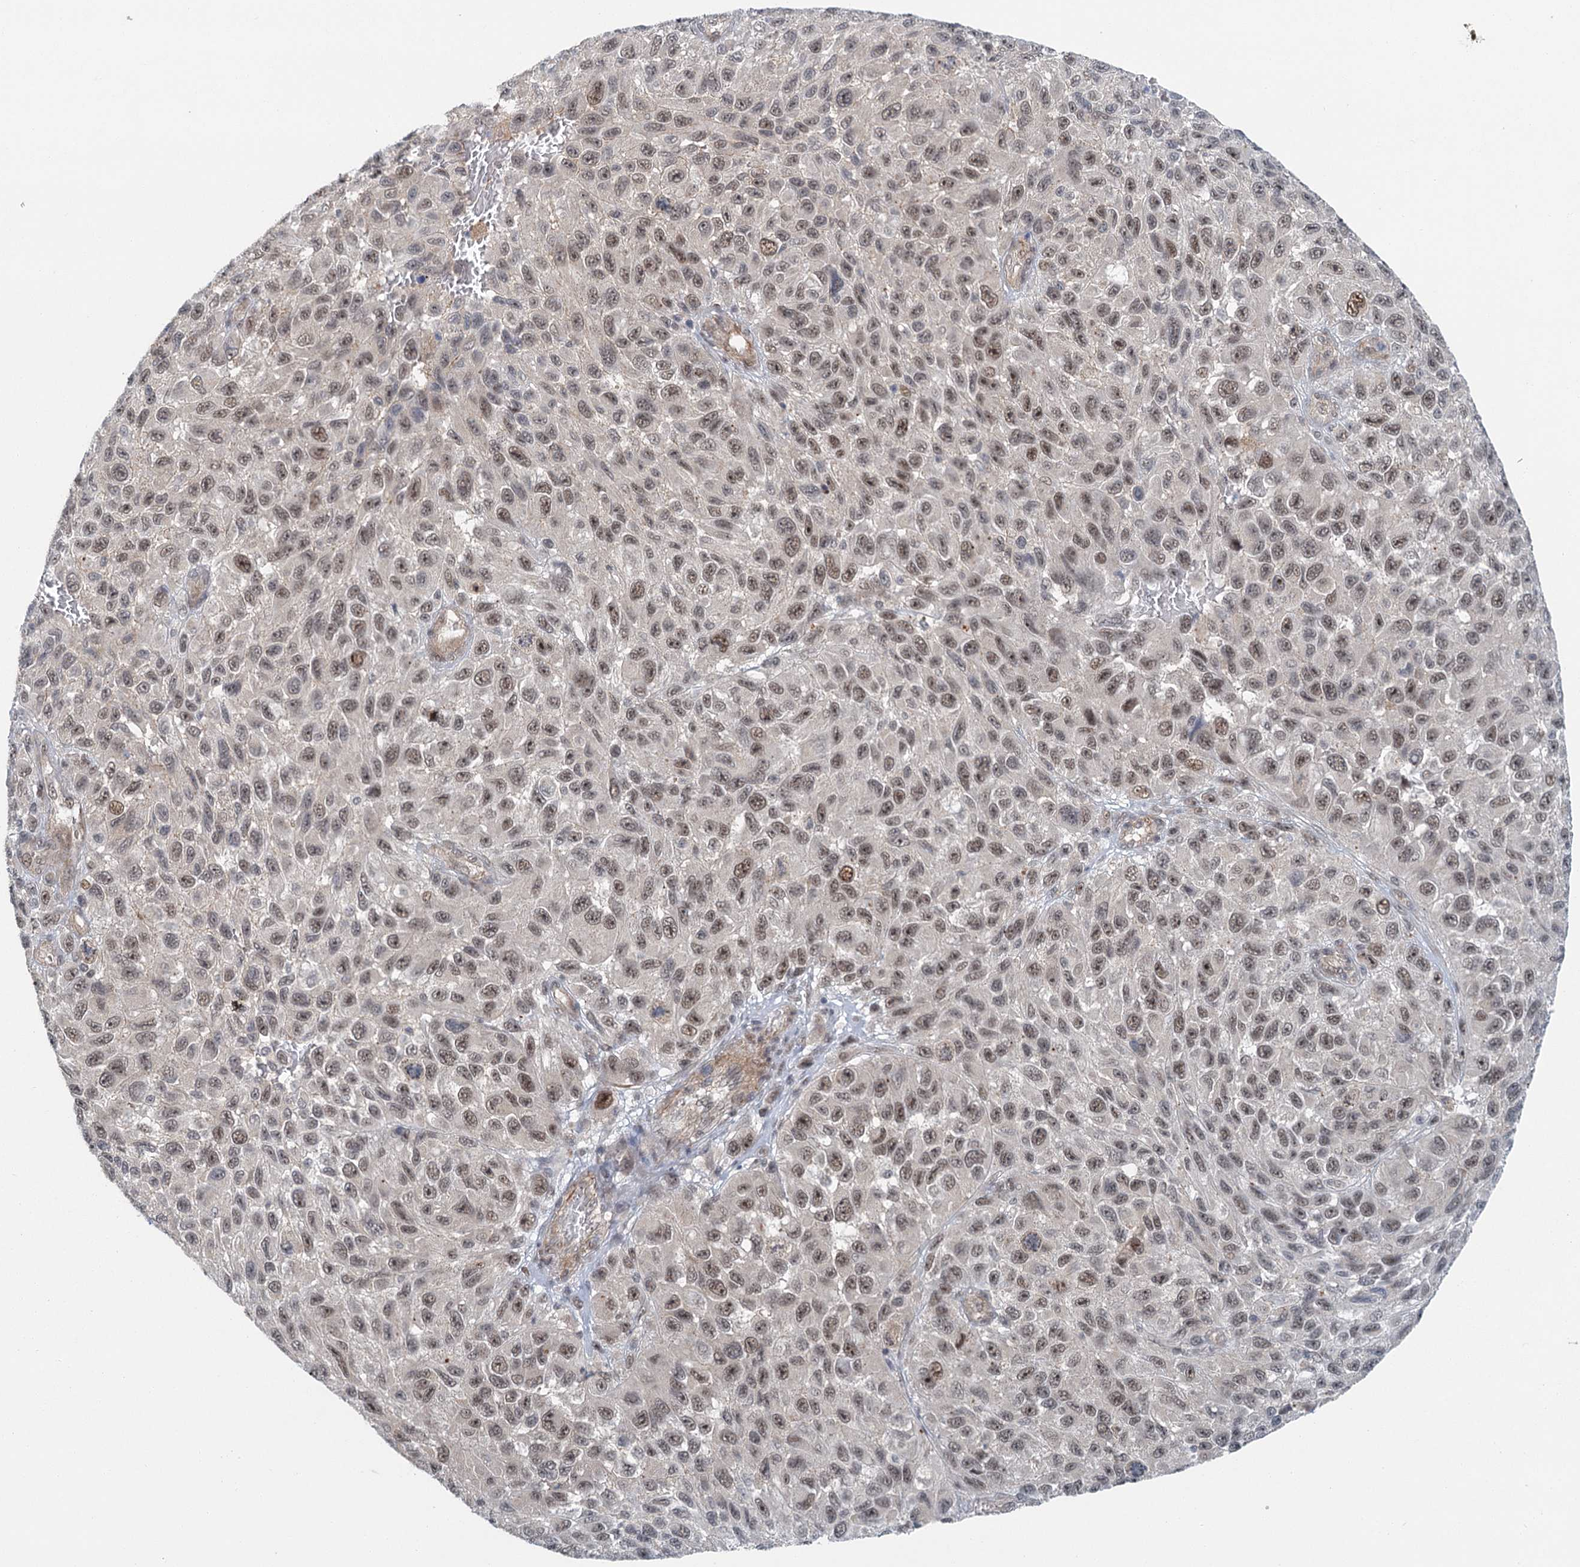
{"staining": {"intensity": "moderate", "quantity": ">75%", "location": "nuclear"}, "tissue": "melanoma", "cell_type": "Tumor cells", "image_type": "cancer", "snomed": [{"axis": "morphology", "description": "Normal tissue, NOS"}, {"axis": "morphology", "description": "Malignant melanoma, NOS"}, {"axis": "topography", "description": "Skin"}], "caption": "Melanoma stained for a protein reveals moderate nuclear positivity in tumor cells.", "gene": "TAS2R42", "patient": {"sex": "female", "age": 96}}